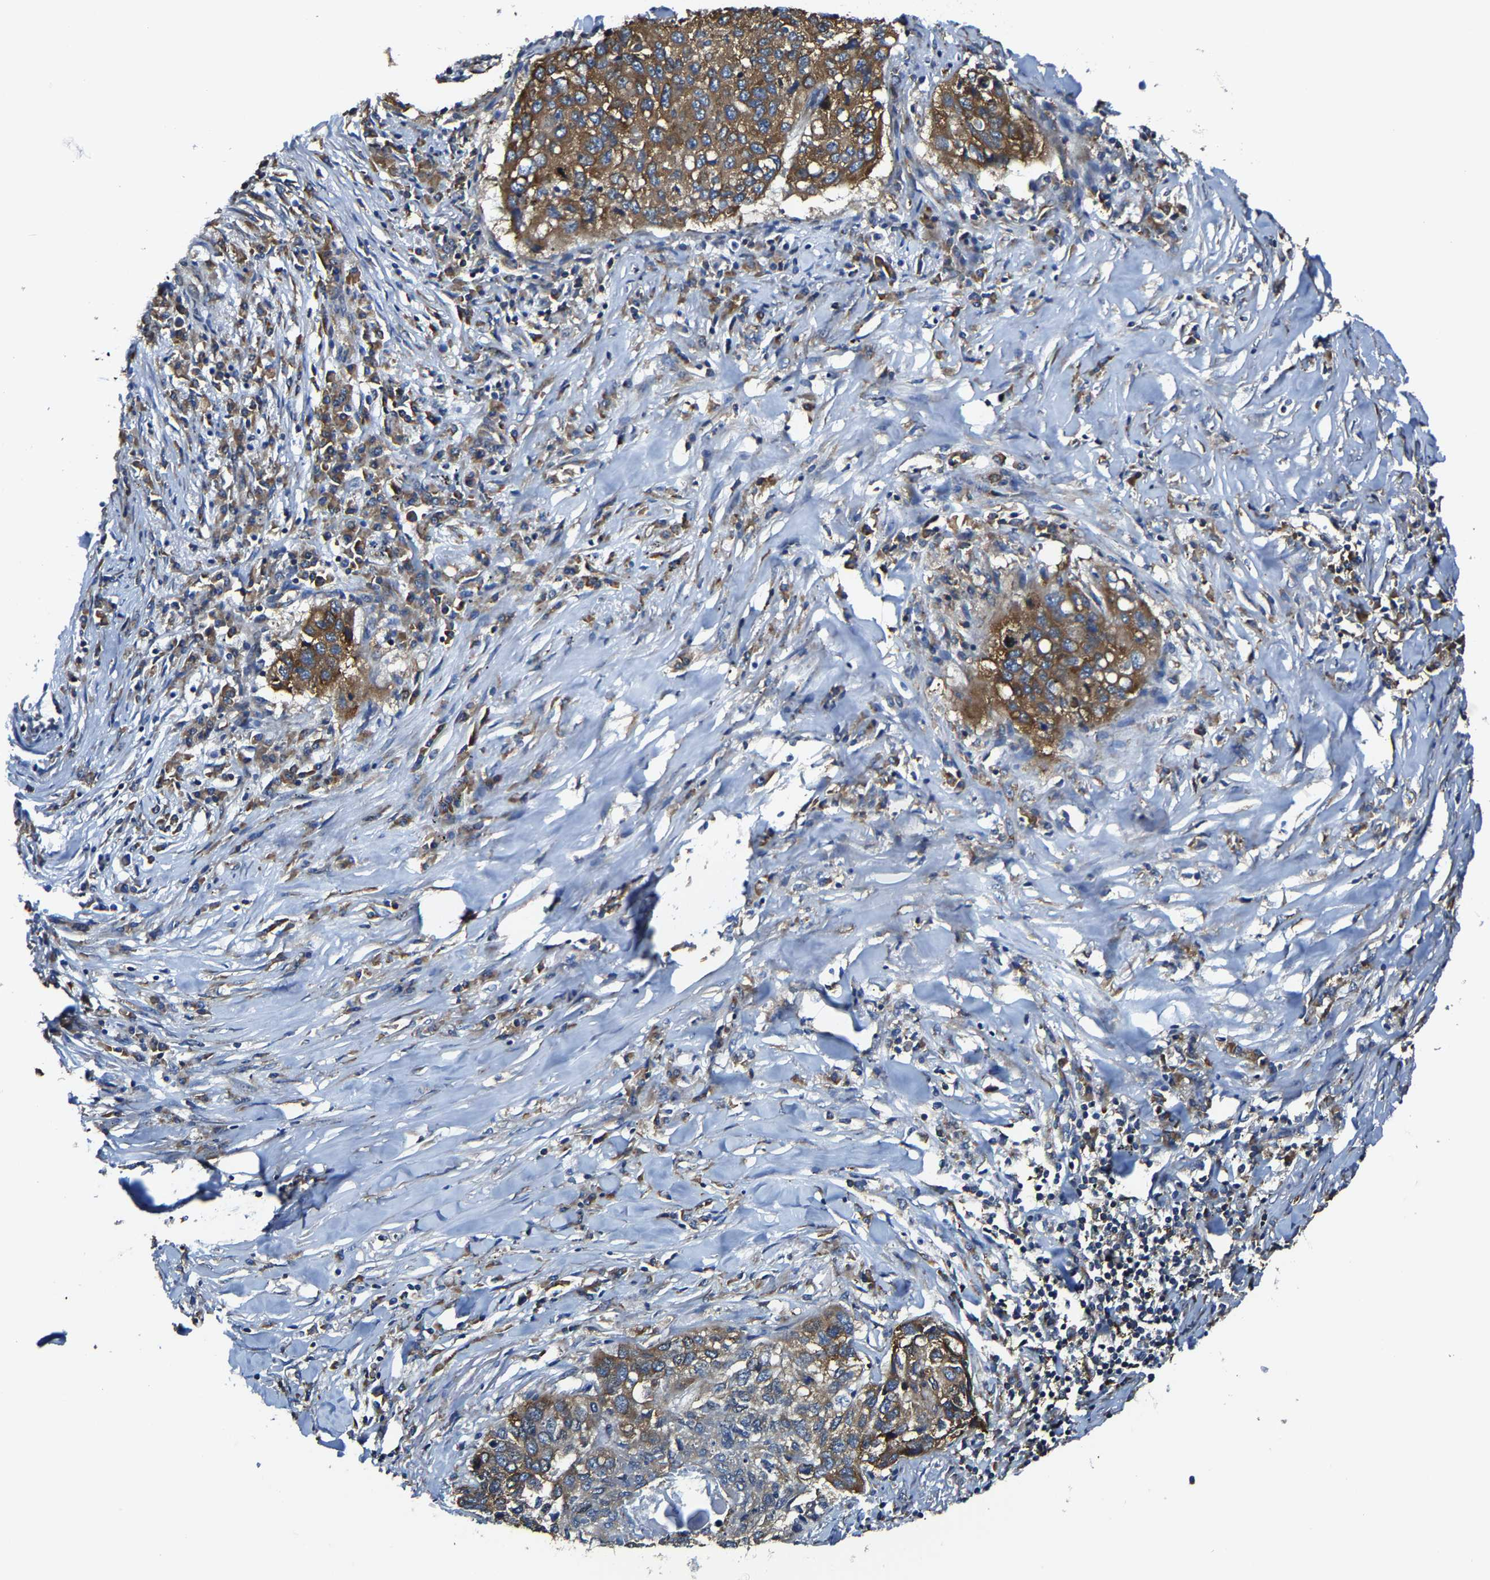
{"staining": {"intensity": "strong", "quantity": ">75%", "location": "cytoplasmic/membranous"}, "tissue": "lung cancer", "cell_type": "Tumor cells", "image_type": "cancer", "snomed": [{"axis": "morphology", "description": "Squamous cell carcinoma, NOS"}, {"axis": "topography", "description": "Lung"}], "caption": "IHC of lung cancer (squamous cell carcinoma) shows high levels of strong cytoplasmic/membranous expression in approximately >75% of tumor cells.", "gene": "G3BP2", "patient": {"sex": "female", "age": 63}}